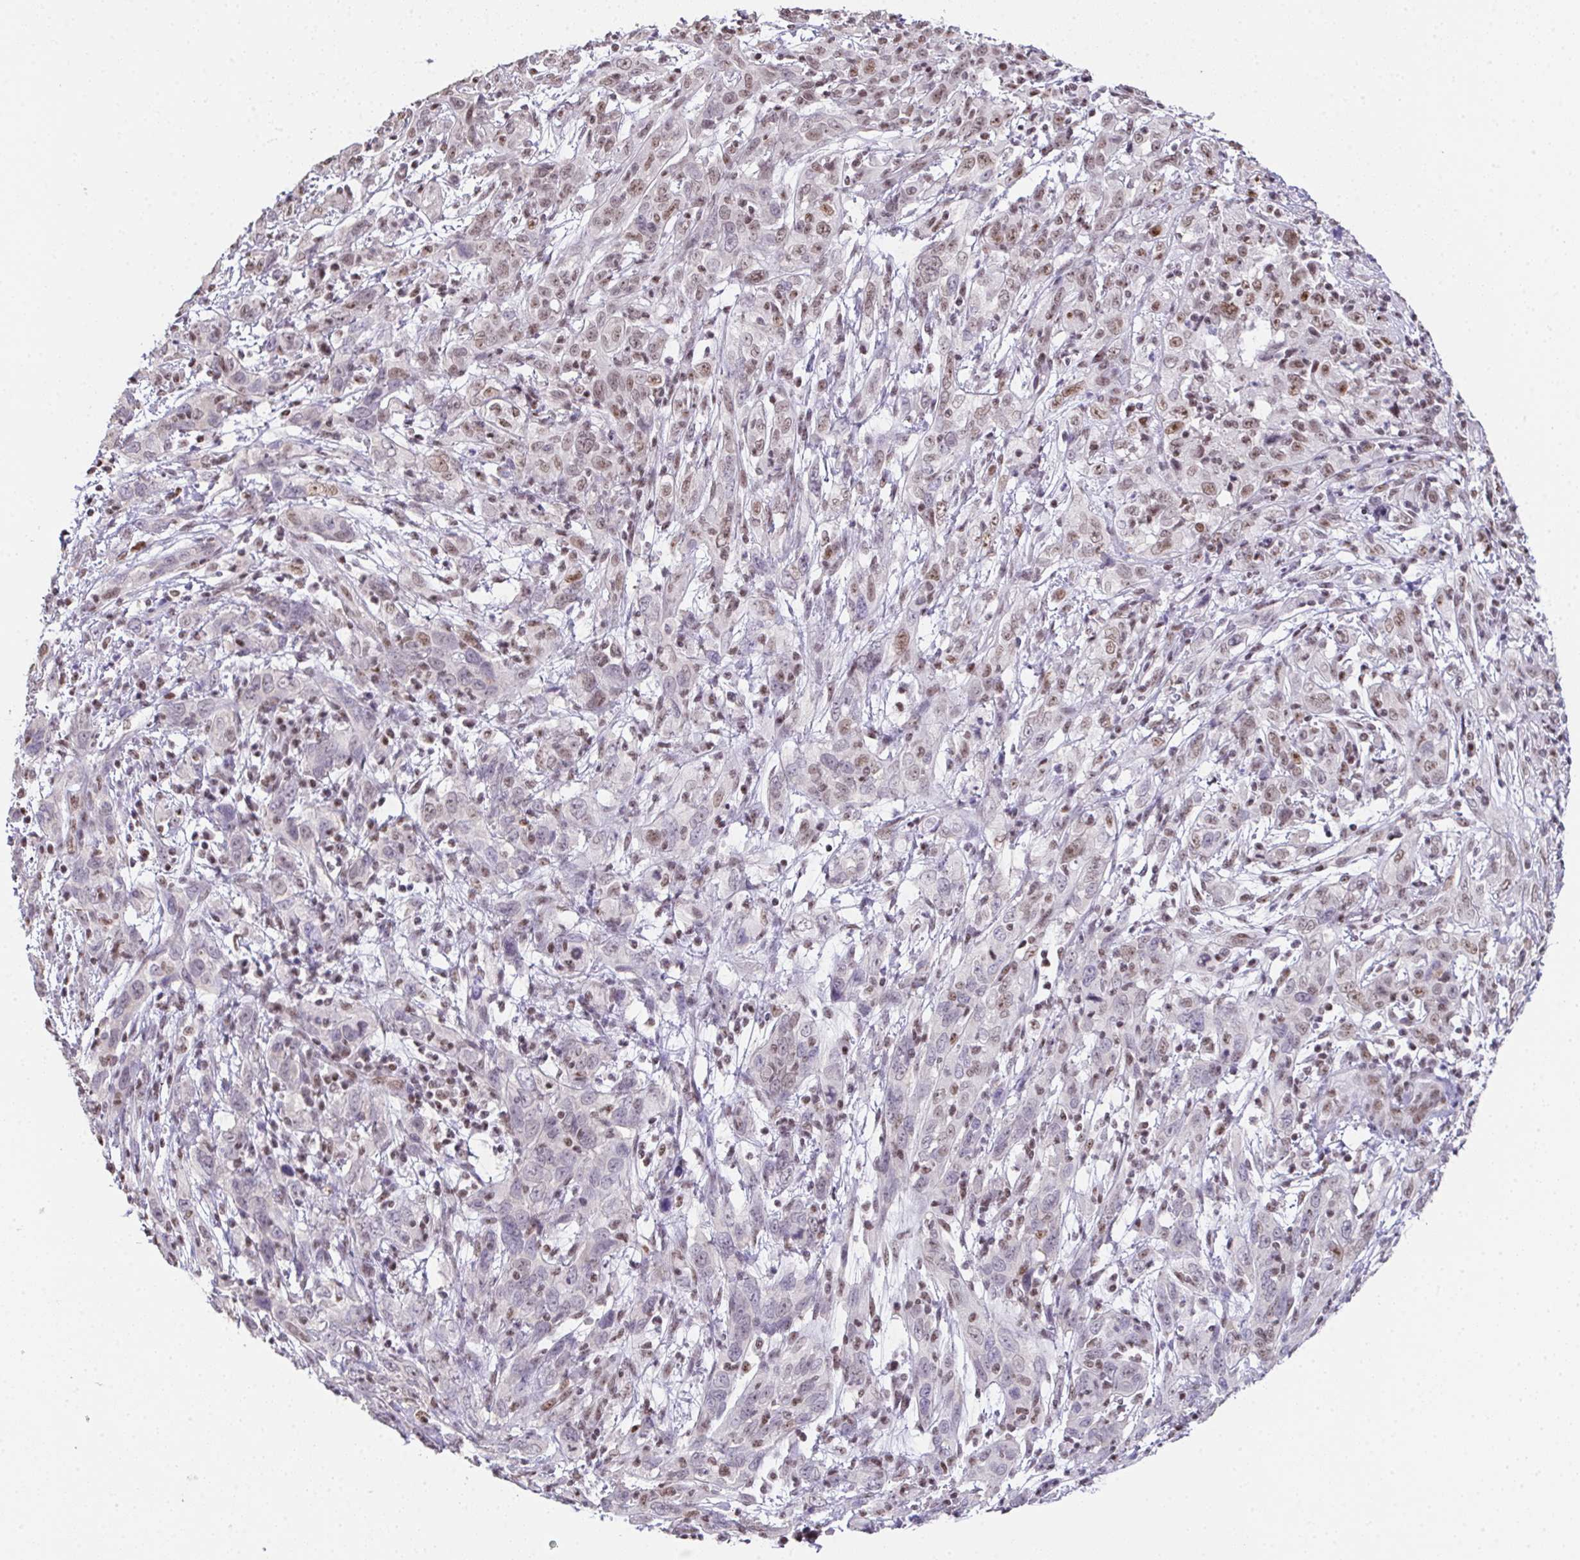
{"staining": {"intensity": "weak", "quantity": "25%-75%", "location": "nuclear"}, "tissue": "cervical cancer", "cell_type": "Tumor cells", "image_type": "cancer", "snomed": [{"axis": "morphology", "description": "Adenocarcinoma, NOS"}, {"axis": "topography", "description": "Cervix"}], "caption": "Cervical cancer (adenocarcinoma) stained for a protein (brown) demonstrates weak nuclear positive staining in about 25%-75% of tumor cells.", "gene": "ZNF800", "patient": {"sex": "female", "age": 40}}